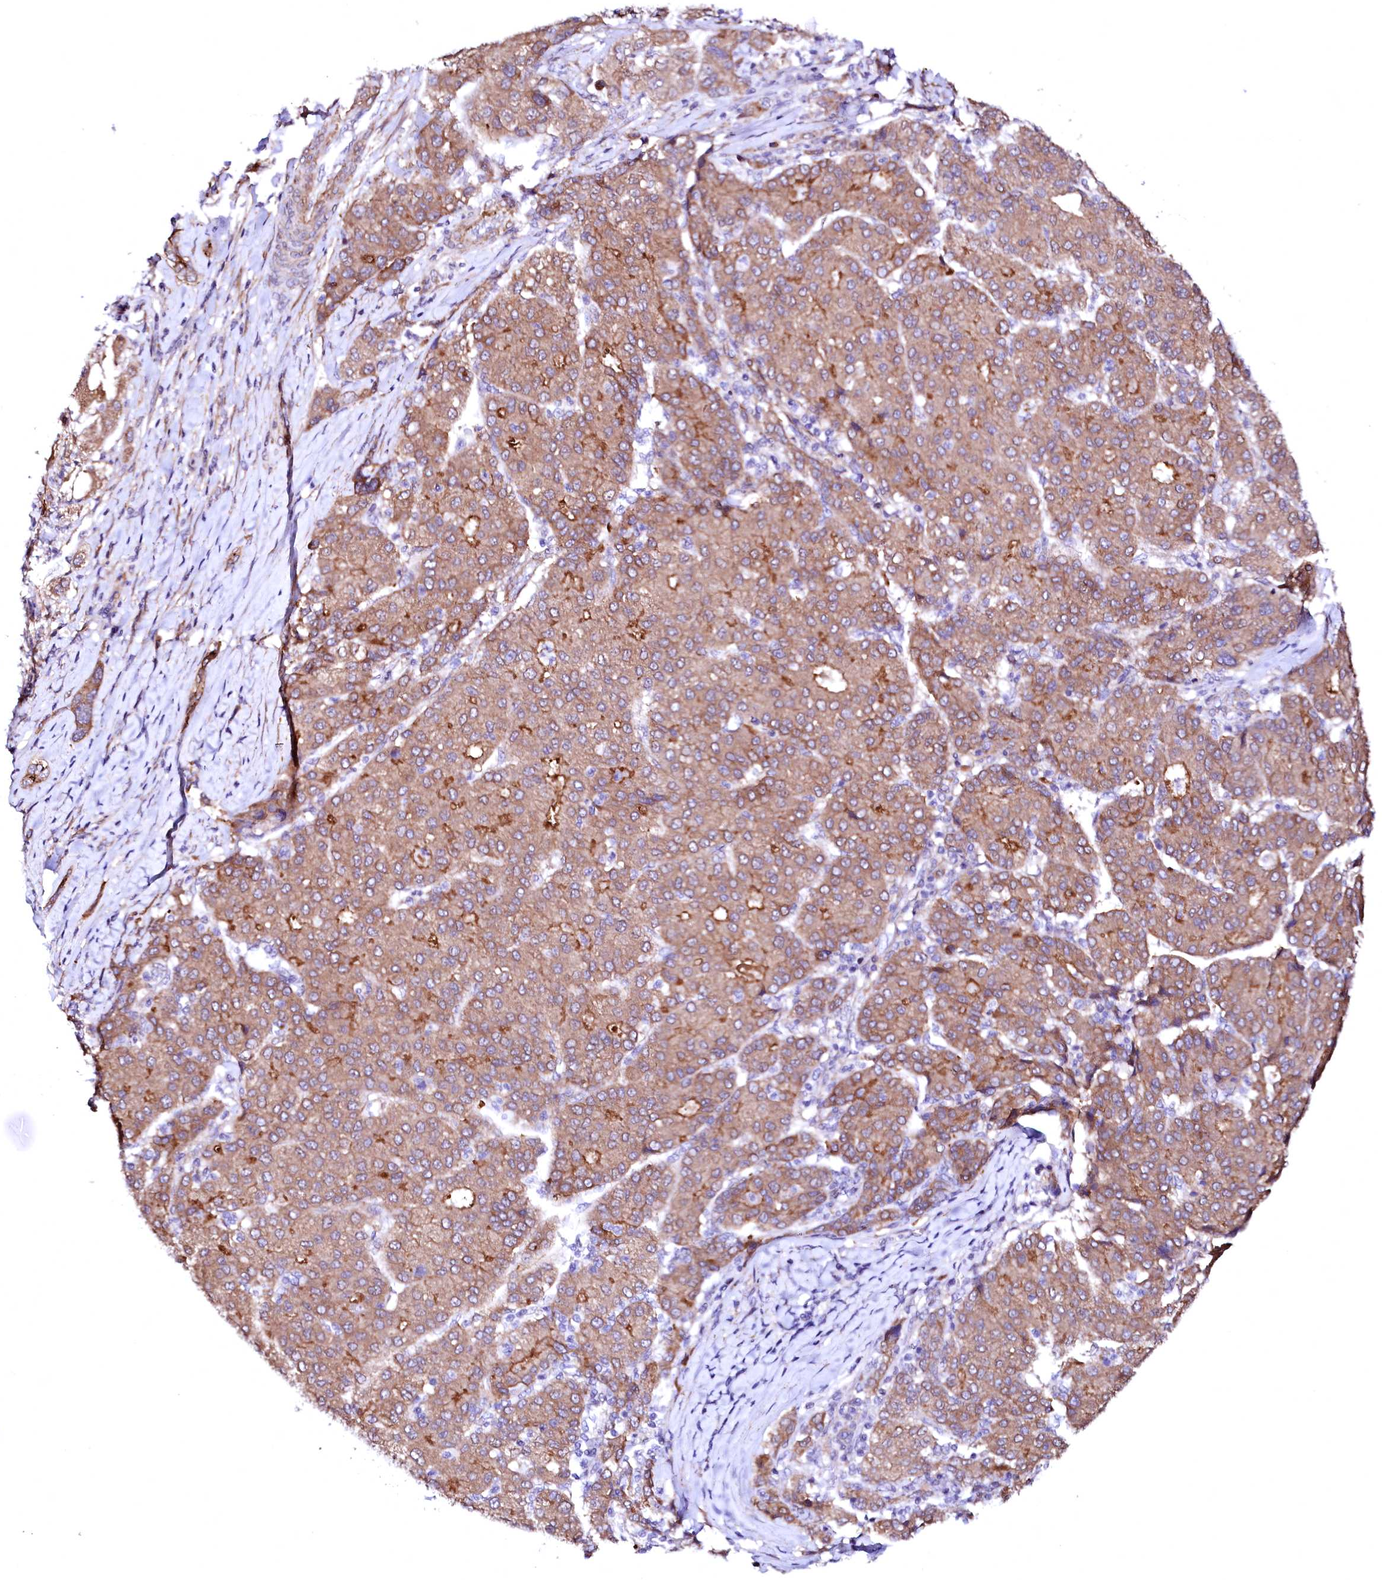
{"staining": {"intensity": "moderate", "quantity": ">75%", "location": "cytoplasmic/membranous"}, "tissue": "liver cancer", "cell_type": "Tumor cells", "image_type": "cancer", "snomed": [{"axis": "morphology", "description": "Carcinoma, Hepatocellular, NOS"}, {"axis": "topography", "description": "Liver"}], "caption": "DAB immunohistochemical staining of human liver cancer (hepatocellular carcinoma) demonstrates moderate cytoplasmic/membranous protein expression in approximately >75% of tumor cells. (Brightfield microscopy of DAB IHC at high magnification).", "gene": "GPR176", "patient": {"sex": "male", "age": 65}}